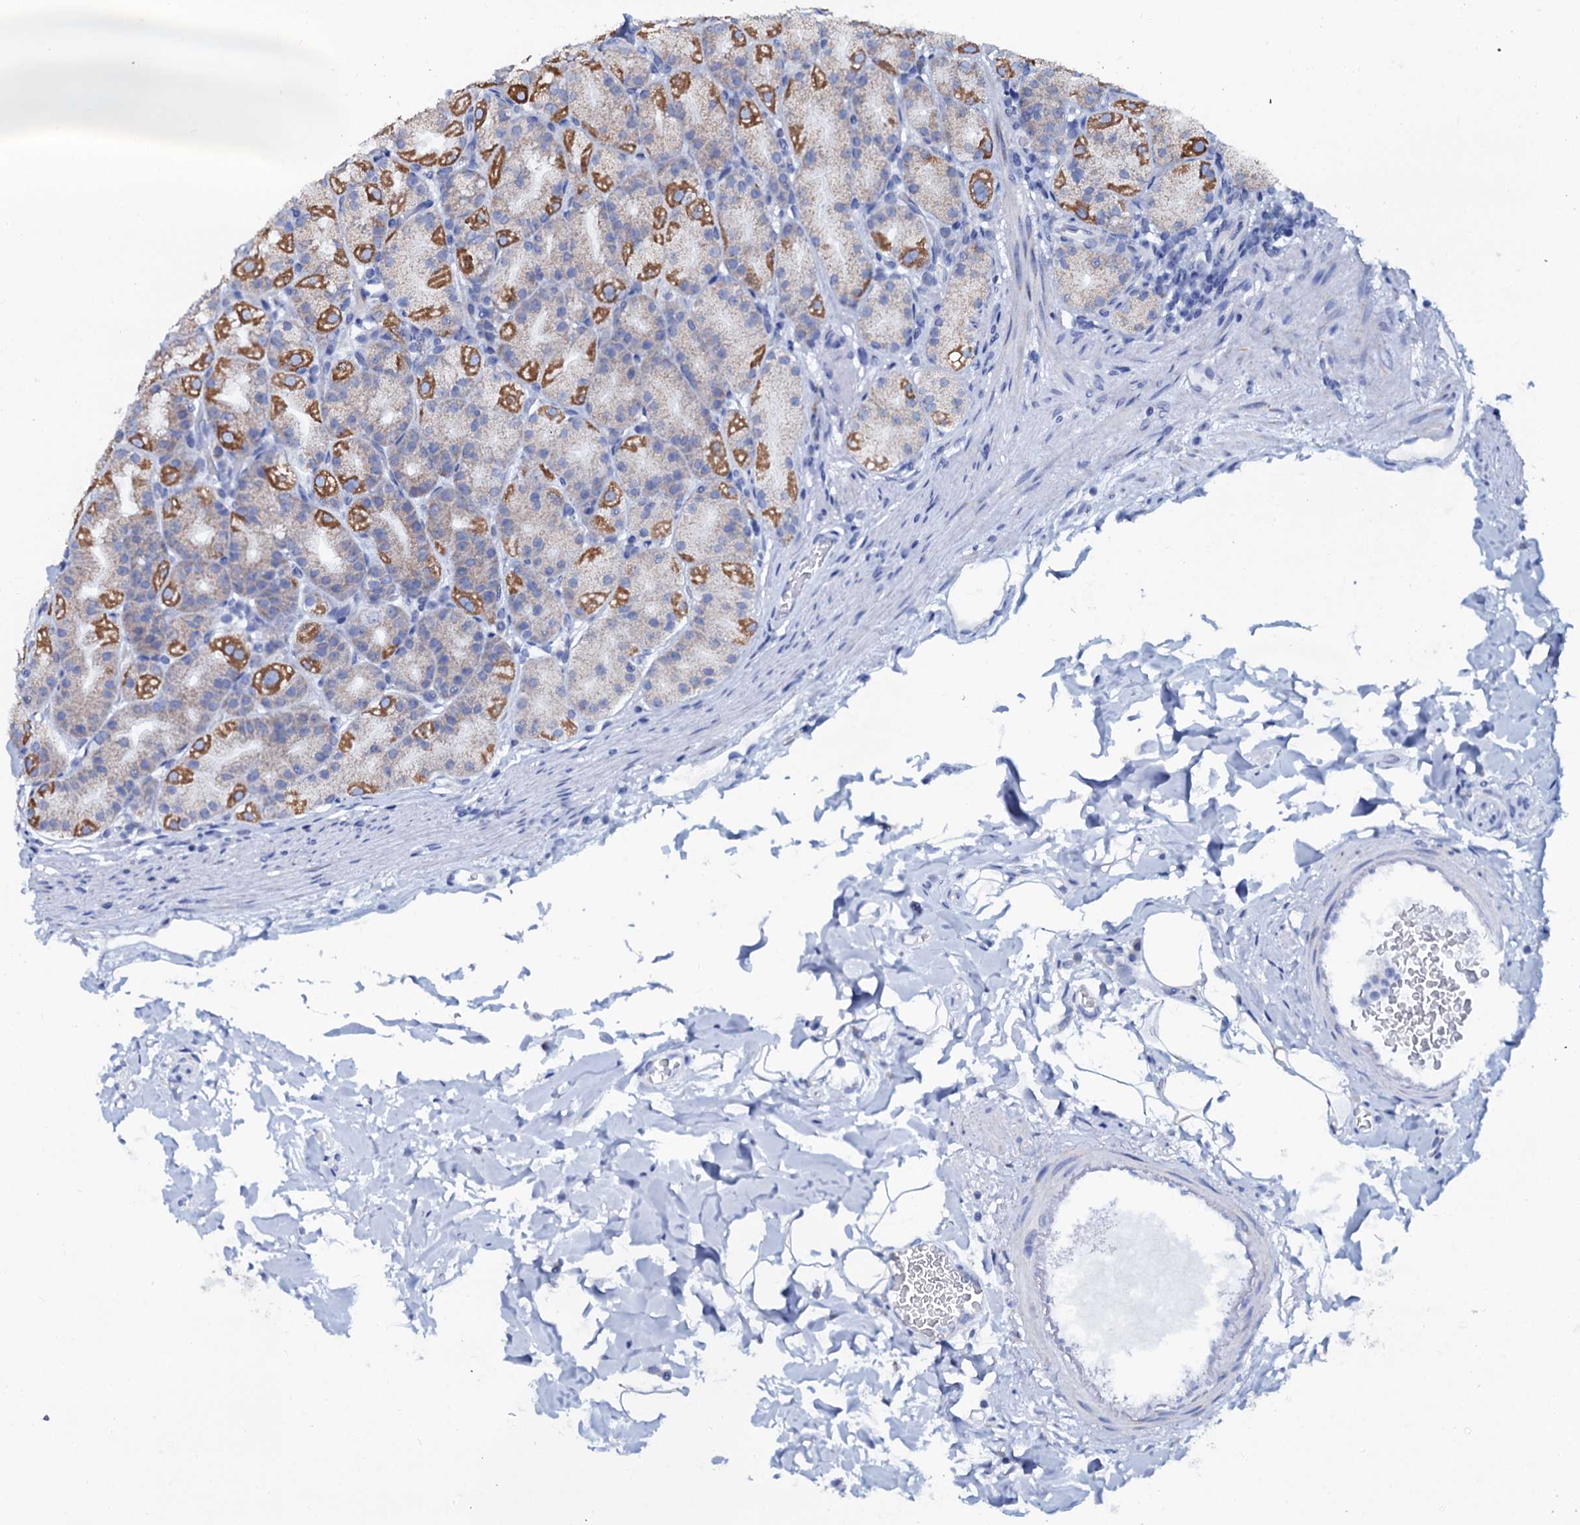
{"staining": {"intensity": "moderate", "quantity": "25%-75%", "location": "cytoplasmic/membranous"}, "tissue": "stomach", "cell_type": "Glandular cells", "image_type": "normal", "snomed": [{"axis": "morphology", "description": "Normal tissue, NOS"}, {"axis": "topography", "description": "Stomach, upper"}], "caption": "Moderate cytoplasmic/membranous protein staining is identified in about 25%-75% of glandular cells in stomach. The staining is performed using DAB (3,3'-diaminobenzidine) brown chromogen to label protein expression. The nuclei are counter-stained blue using hematoxylin.", "gene": "SLC37A4", "patient": {"sex": "male", "age": 68}}